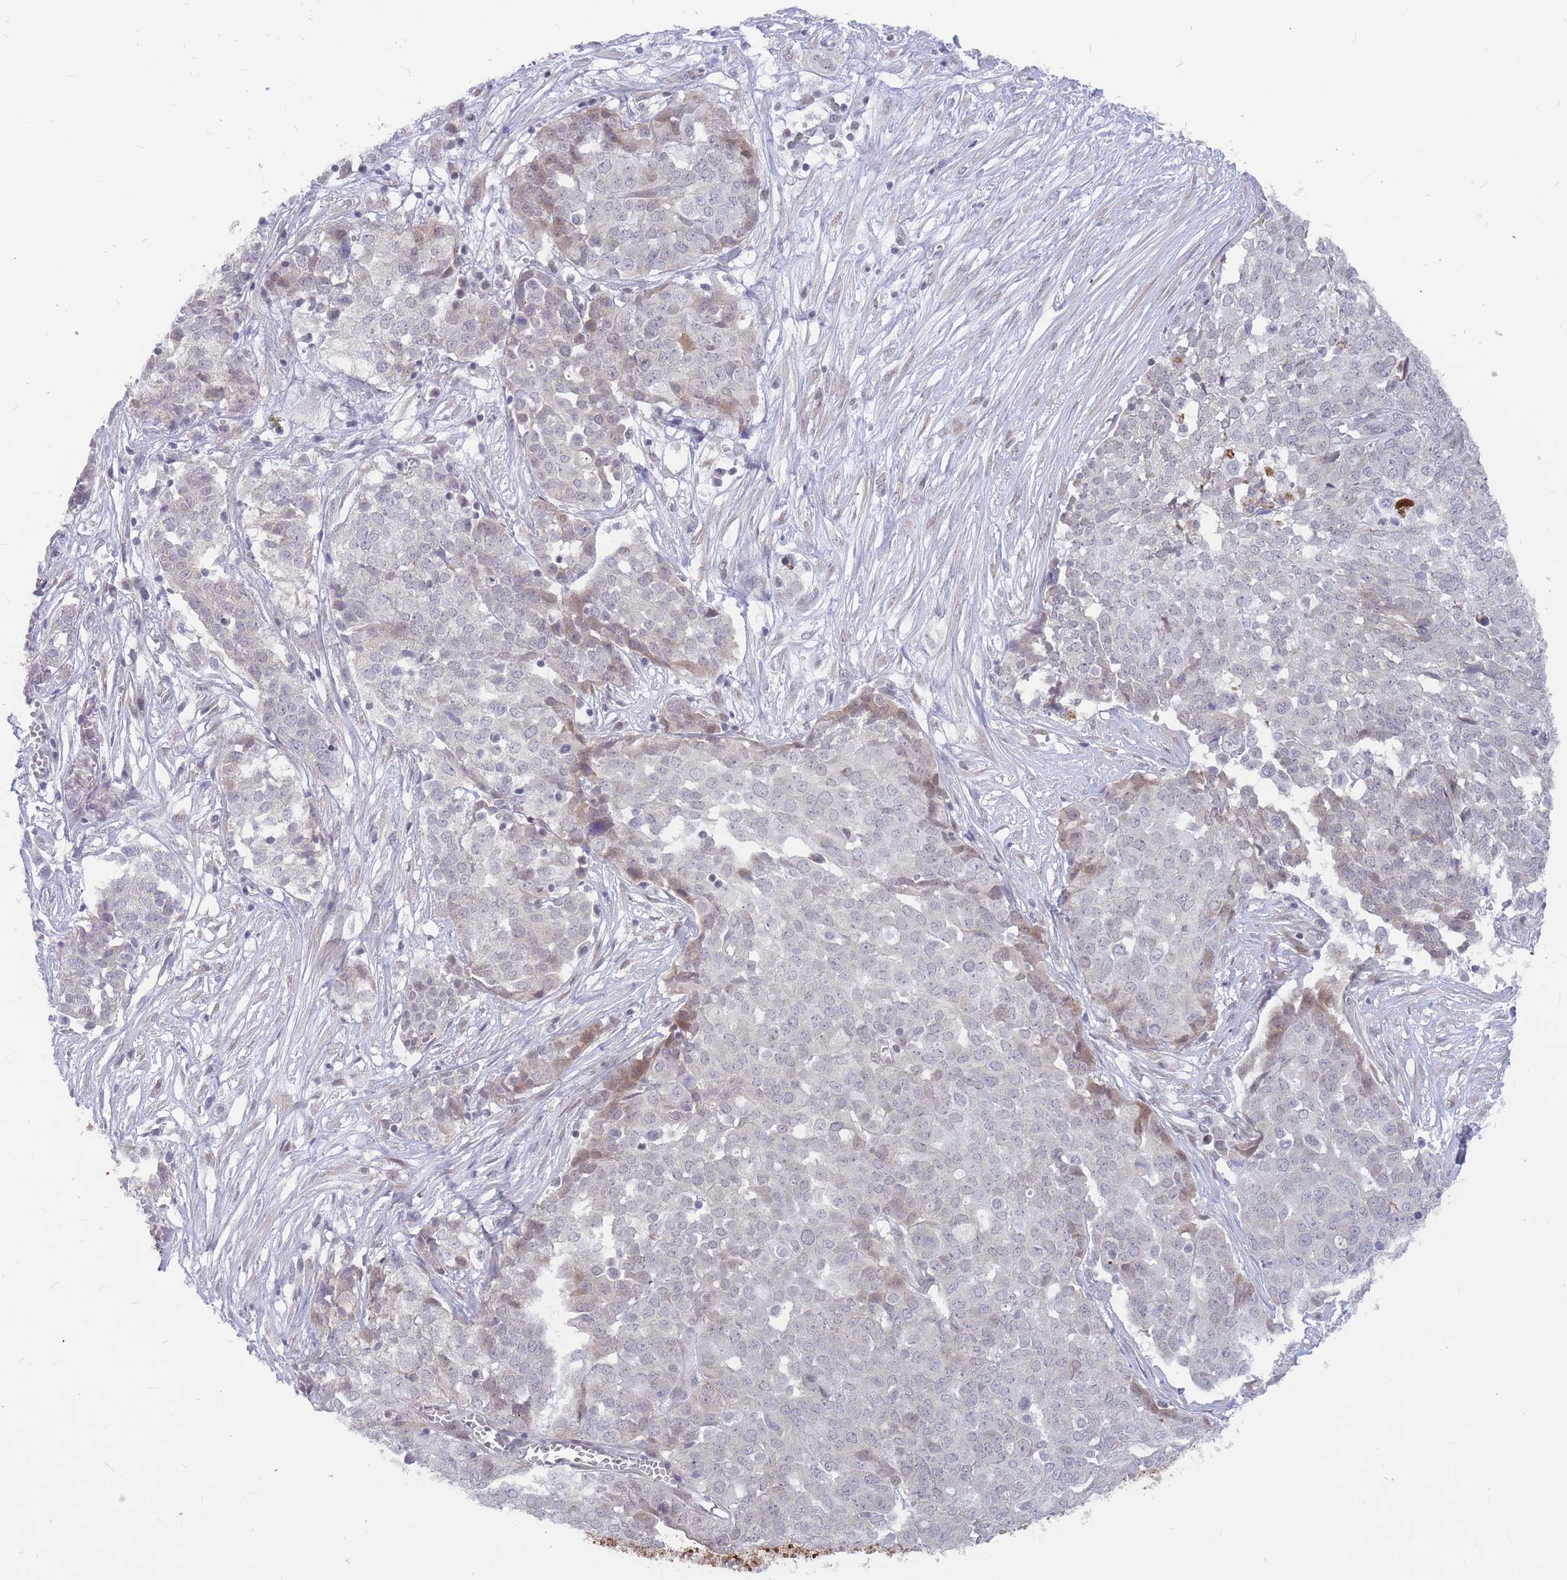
{"staining": {"intensity": "weak", "quantity": "<25%", "location": "cytoplasmic/membranous"}, "tissue": "ovarian cancer", "cell_type": "Tumor cells", "image_type": "cancer", "snomed": [{"axis": "morphology", "description": "Cystadenocarcinoma, serous, NOS"}, {"axis": "topography", "description": "Soft tissue"}, {"axis": "topography", "description": "Ovary"}], "caption": "Ovarian cancer (serous cystadenocarcinoma) stained for a protein using immunohistochemistry shows no staining tumor cells.", "gene": "ADD2", "patient": {"sex": "female", "age": 57}}